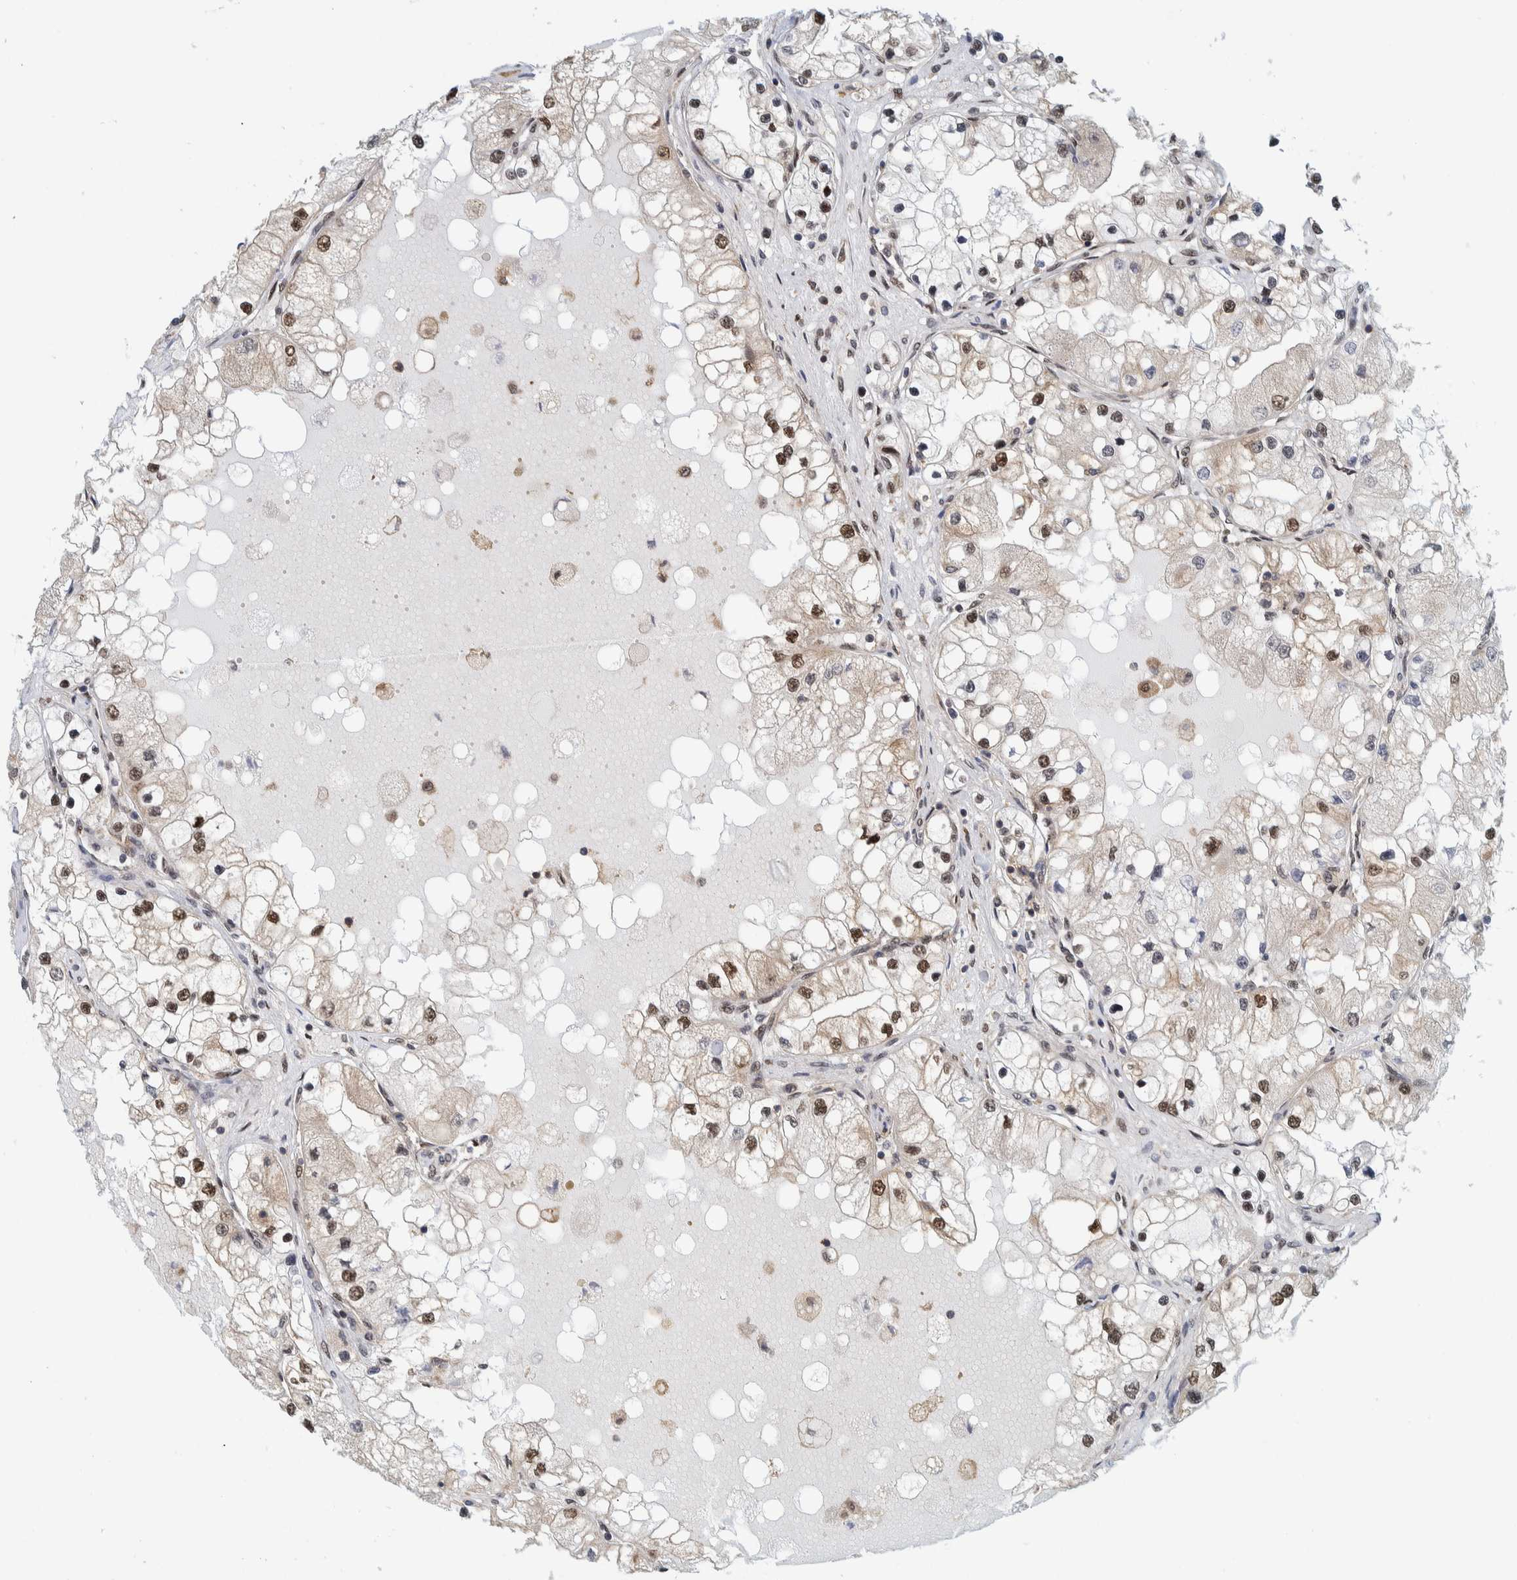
{"staining": {"intensity": "moderate", "quantity": ">75%", "location": "nuclear"}, "tissue": "renal cancer", "cell_type": "Tumor cells", "image_type": "cancer", "snomed": [{"axis": "morphology", "description": "Adenocarcinoma, NOS"}, {"axis": "topography", "description": "Kidney"}], "caption": "Immunohistochemical staining of human renal adenocarcinoma displays medium levels of moderate nuclear expression in approximately >75% of tumor cells.", "gene": "COPS3", "patient": {"sex": "male", "age": 68}}